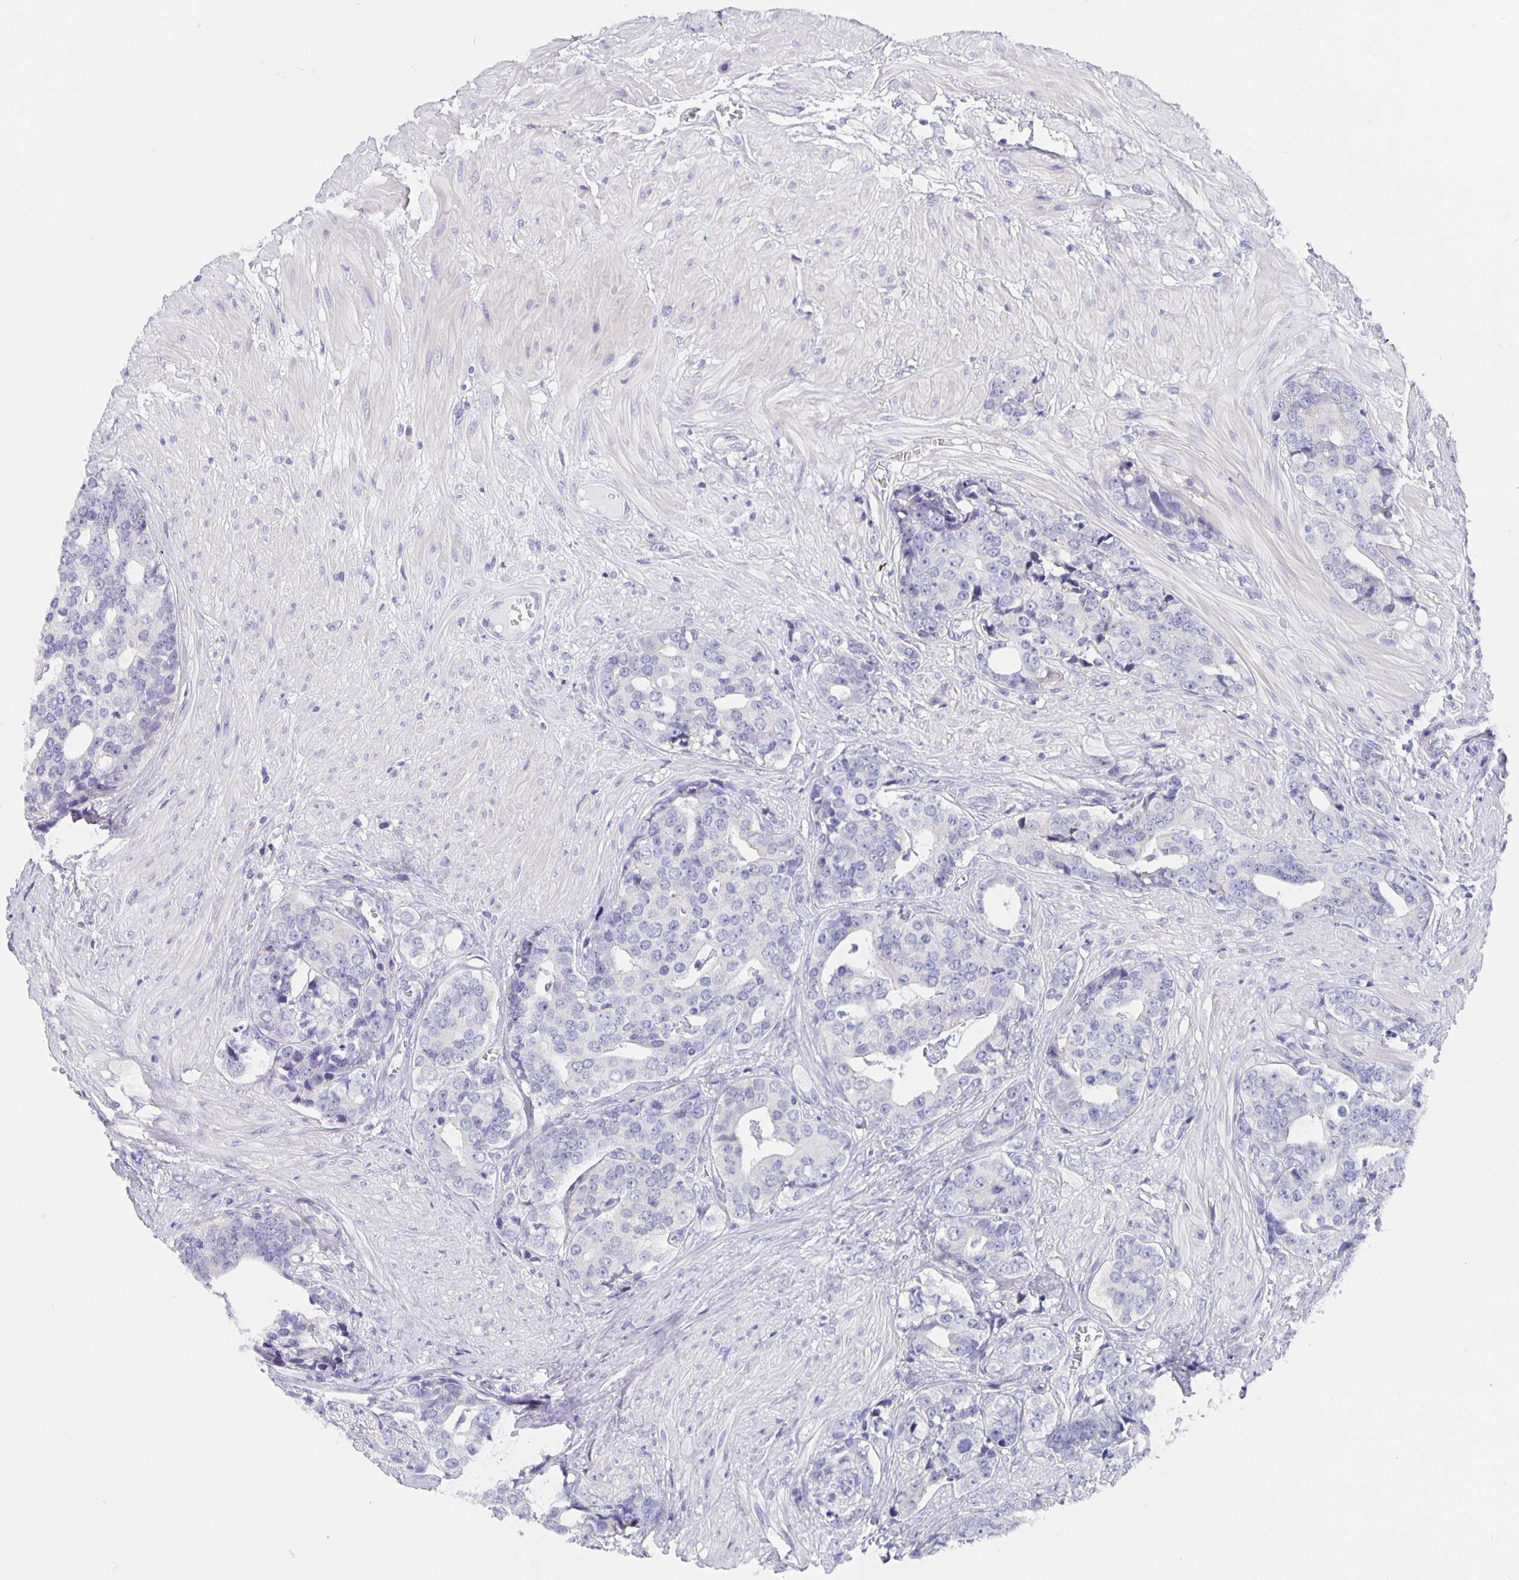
{"staining": {"intensity": "negative", "quantity": "none", "location": "none"}, "tissue": "prostate cancer", "cell_type": "Tumor cells", "image_type": "cancer", "snomed": [{"axis": "morphology", "description": "Adenocarcinoma, High grade"}, {"axis": "topography", "description": "Prostate"}], "caption": "Immunohistochemistry photomicrograph of neoplastic tissue: human high-grade adenocarcinoma (prostate) stained with DAB demonstrates no significant protein expression in tumor cells.", "gene": "CFAP74", "patient": {"sex": "male", "age": 71}}